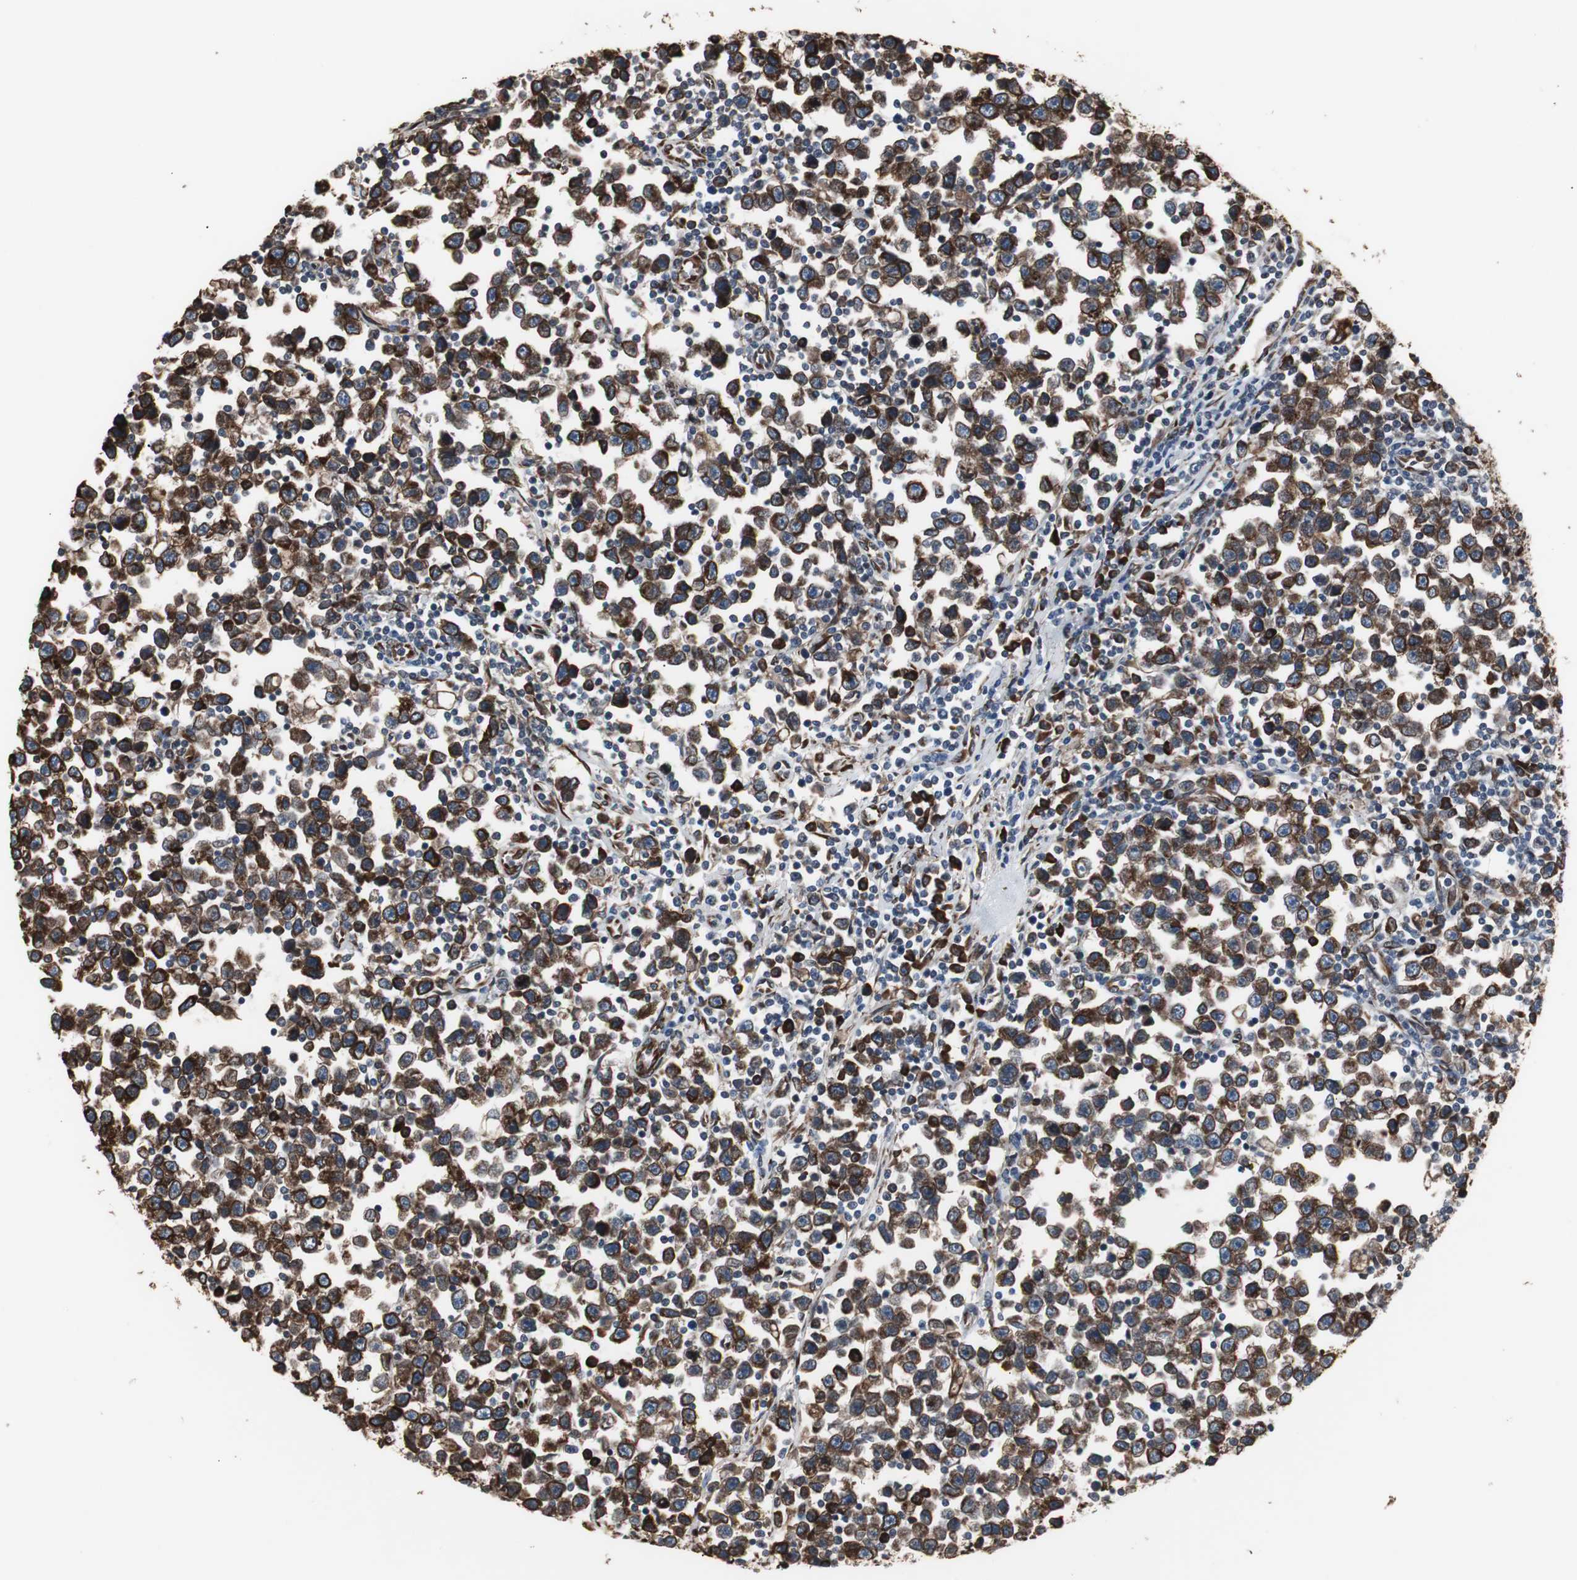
{"staining": {"intensity": "strong", "quantity": ">75%", "location": "cytoplasmic/membranous"}, "tissue": "testis cancer", "cell_type": "Tumor cells", "image_type": "cancer", "snomed": [{"axis": "morphology", "description": "Seminoma, NOS"}, {"axis": "topography", "description": "Testis"}], "caption": "The micrograph reveals immunohistochemical staining of seminoma (testis). There is strong cytoplasmic/membranous positivity is identified in approximately >75% of tumor cells.", "gene": "CALU", "patient": {"sex": "male", "age": 43}}